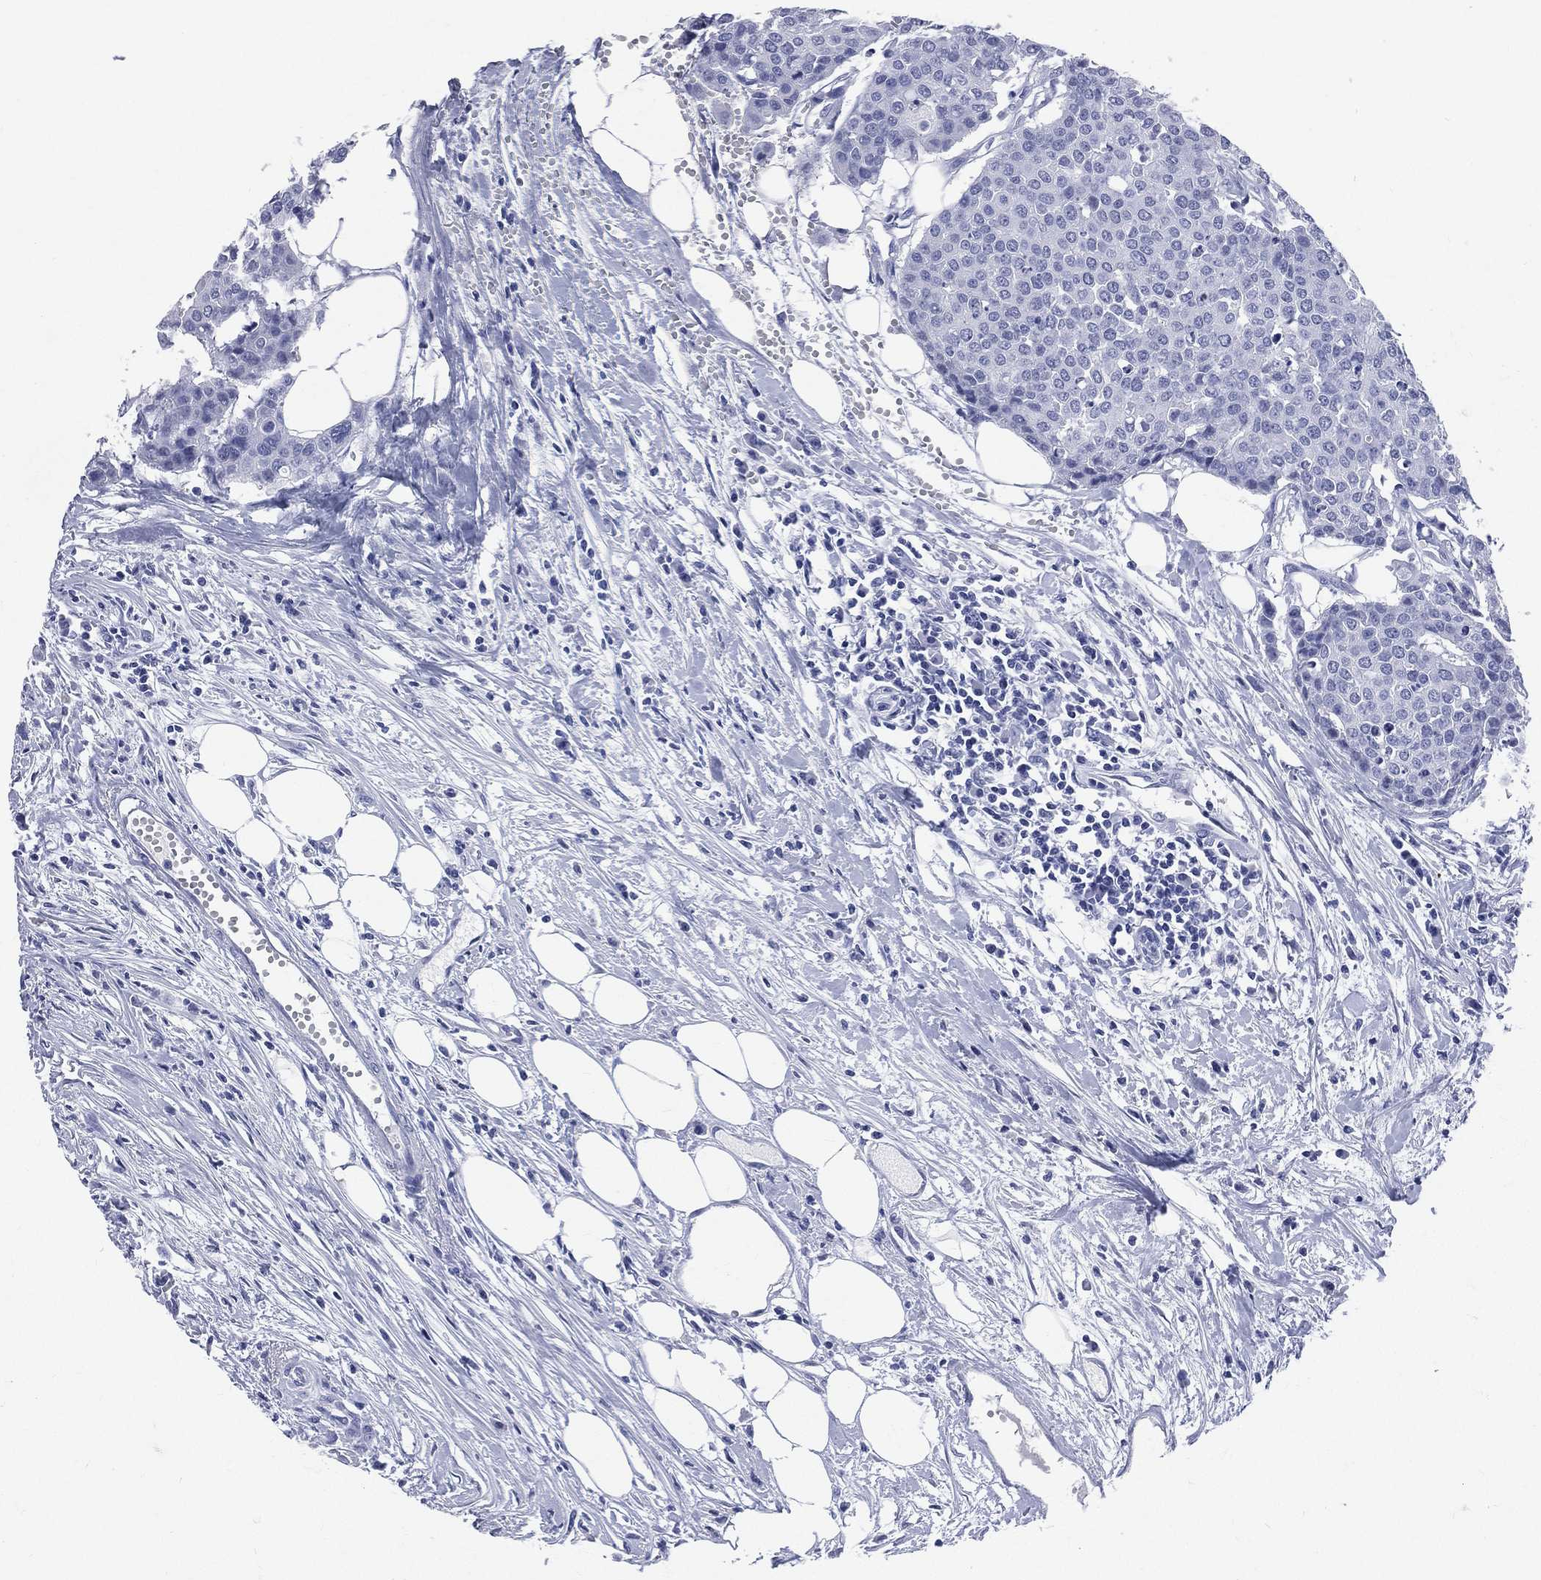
{"staining": {"intensity": "negative", "quantity": "none", "location": "none"}, "tissue": "carcinoid", "cell_type": "Tumor cells", "image_type": "cancer", "snomed": [{"axis": "morphology", "description": "Carcinoid, malignant, NOS"}, {"axis": "topography", "description": "Colon"}], "caption": "Immunohistochemistry histopathology image of neoplastic tissue: human carcinoid (malignant) stained with DAB (3,3'-diaminobenzidine) exhibits no significant protein expression in tumor cells.", "gene": "PGLYRP1", "patient": {"sex": "male", "age": 81}}